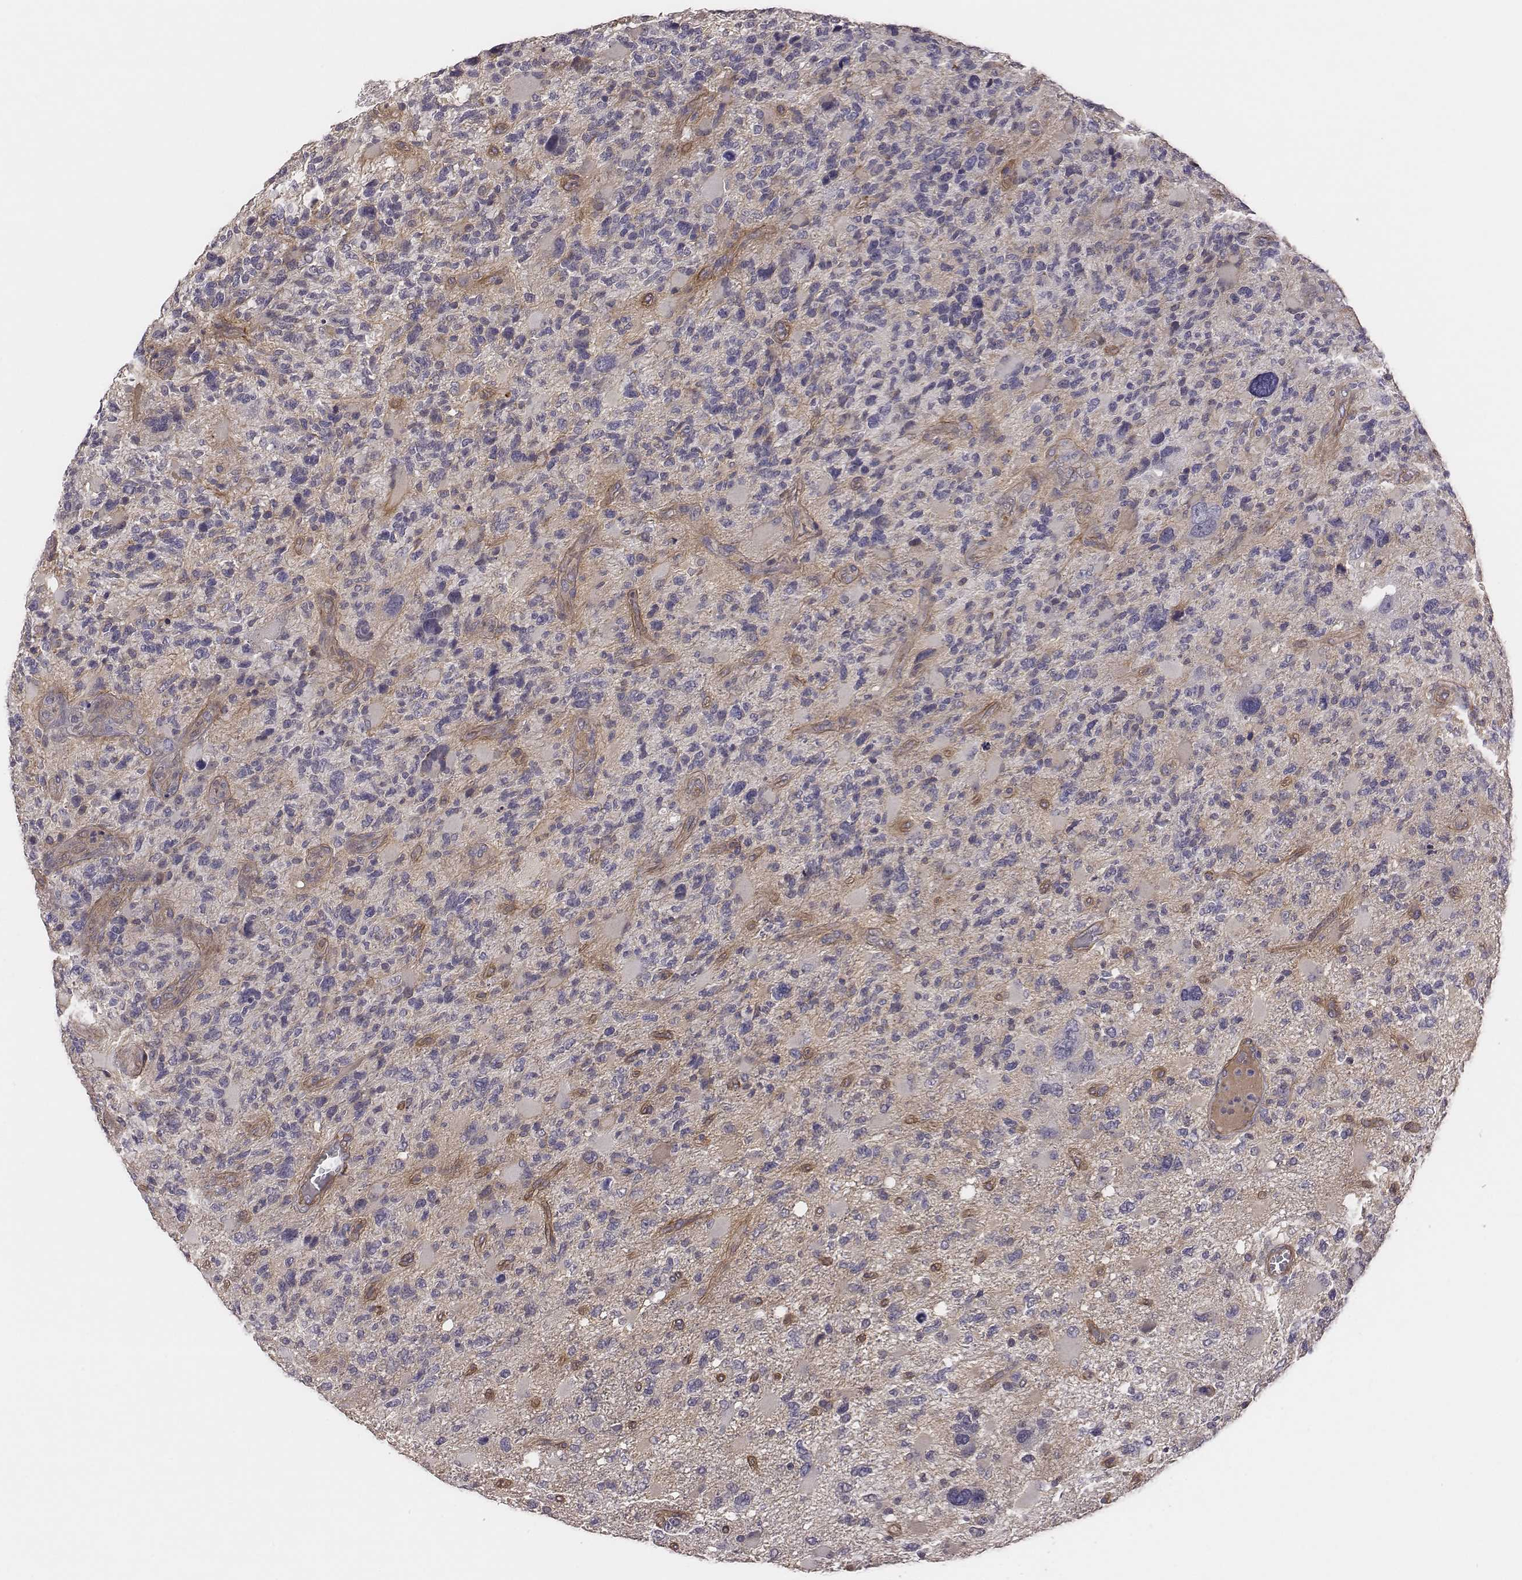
{"staining": {"intensity": "negative", "quantity": "none", "location": "none"}, "tissue": "glioma", "cell_type": "Tumor cells", "image_type": "cancer", "snomed": [{"axis": "morphology", "description": "Glioma, malignant, High grade"}, {"axis": "topography", "description": "Brain"}], "caption": "This photomicrograph is of glioma stained with immunohistochemistry (IHC) to label a protein in brown with the nuclei are counter-stained blue. There is no expression in tumor cells. Nuclei are stained in blue.", "gene": "SCARF1", "patient": {"sex": "female", "age": 71}}